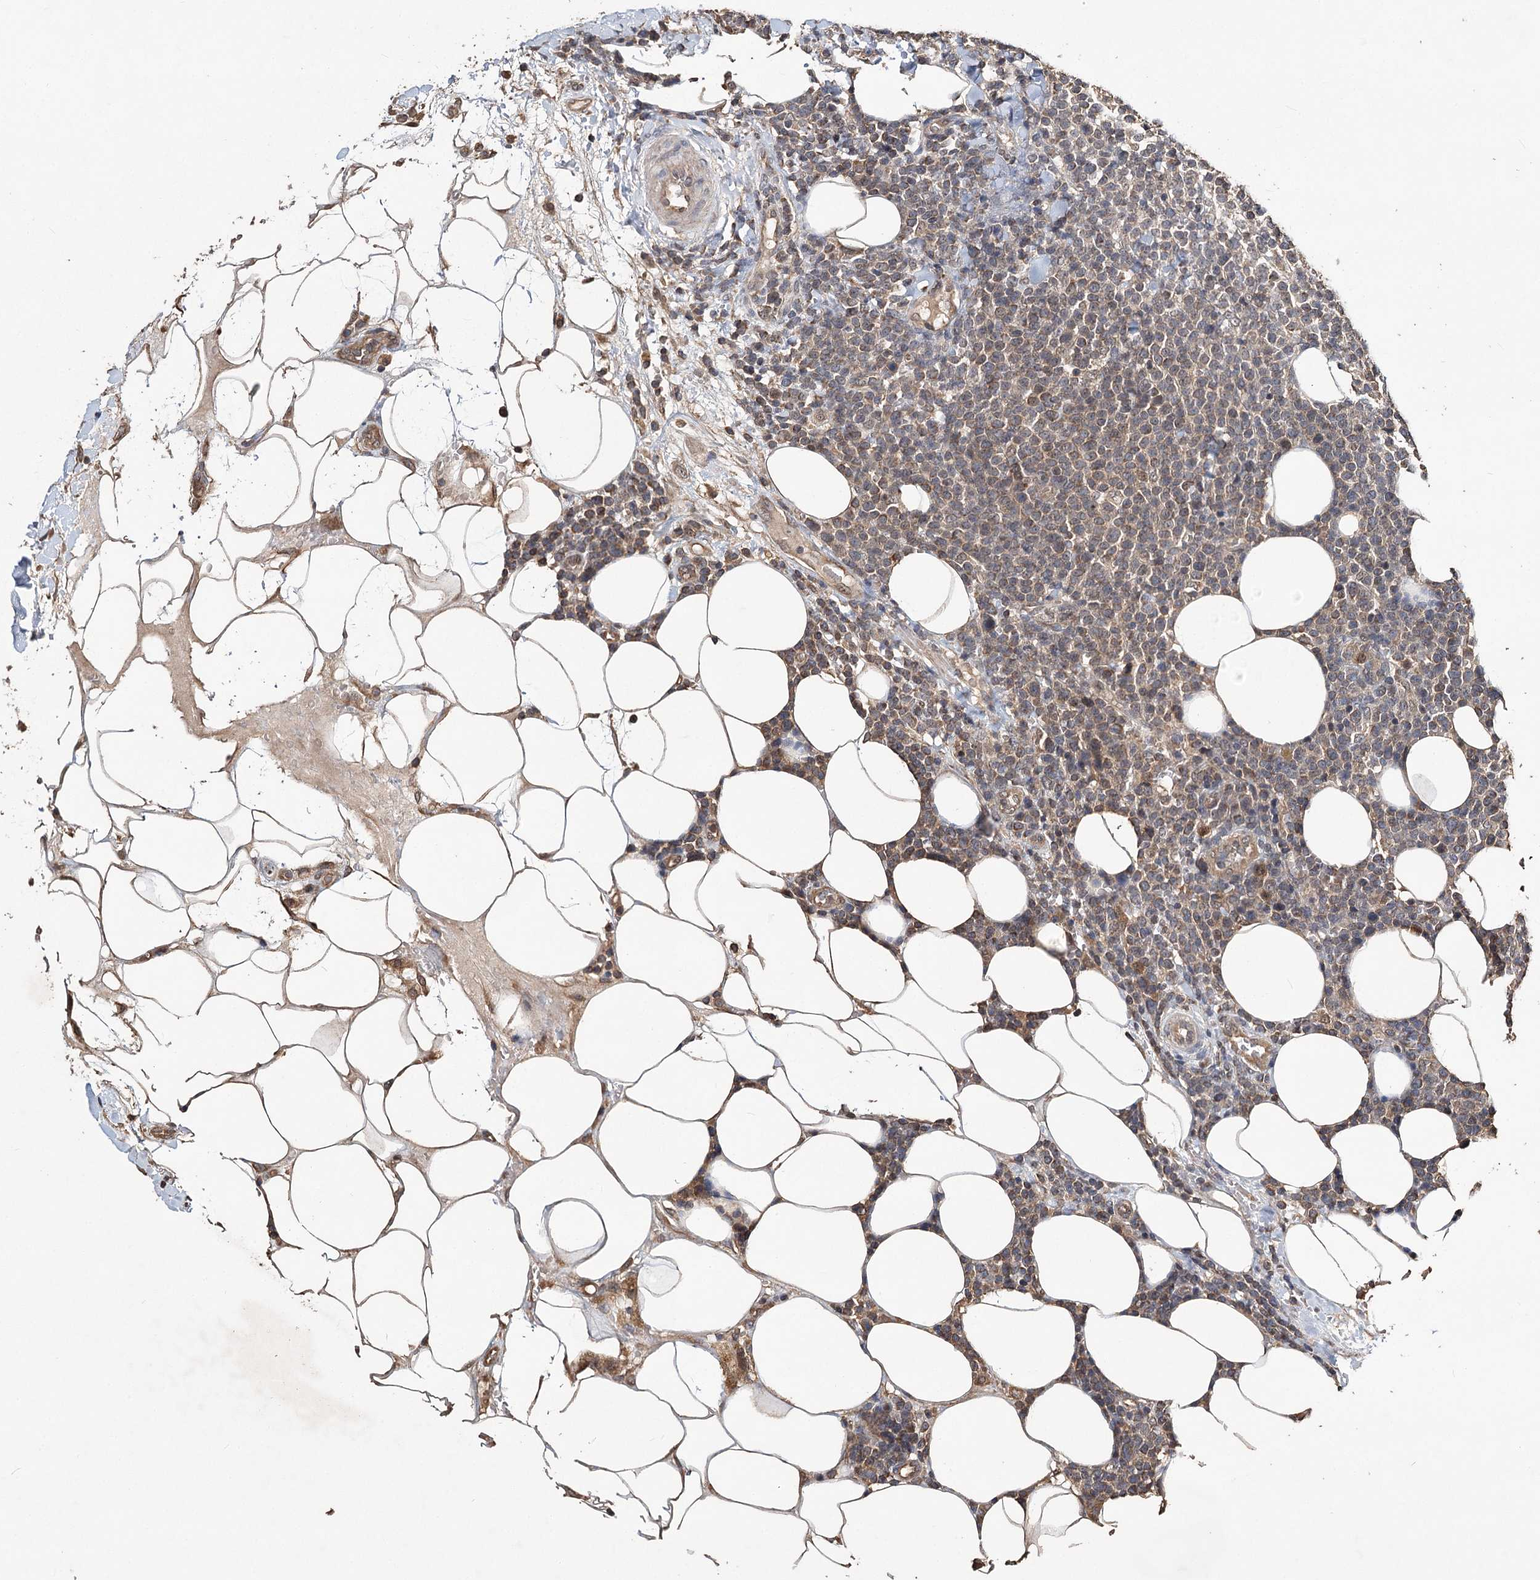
{"staining": {"intensity": "weak", "quantity": "25%-75%", "location": "cytoplasmic/membranous,nuclear"}, "tissue": "lymphoma", "cell_type": "Tumor cells", "image_type": "cancer", "snomed": [{"axis": "morphology", "description": "Malignant lymphoma, non-Hodgkin's type, High grade"}, {"axis": "topography", "description": "Lymph node"}], "caption": "Malignant lymphoma, non-Hodgkin's type (high-grade) tissue demonstrates weak cytoplasmic/membranous and nuclear positivity in about 25%-75% of tumor cells, visualized by immunohistochemistry.", "gene": "NOPCHAP1", "patient": {"sex": "male", "age": 61}}